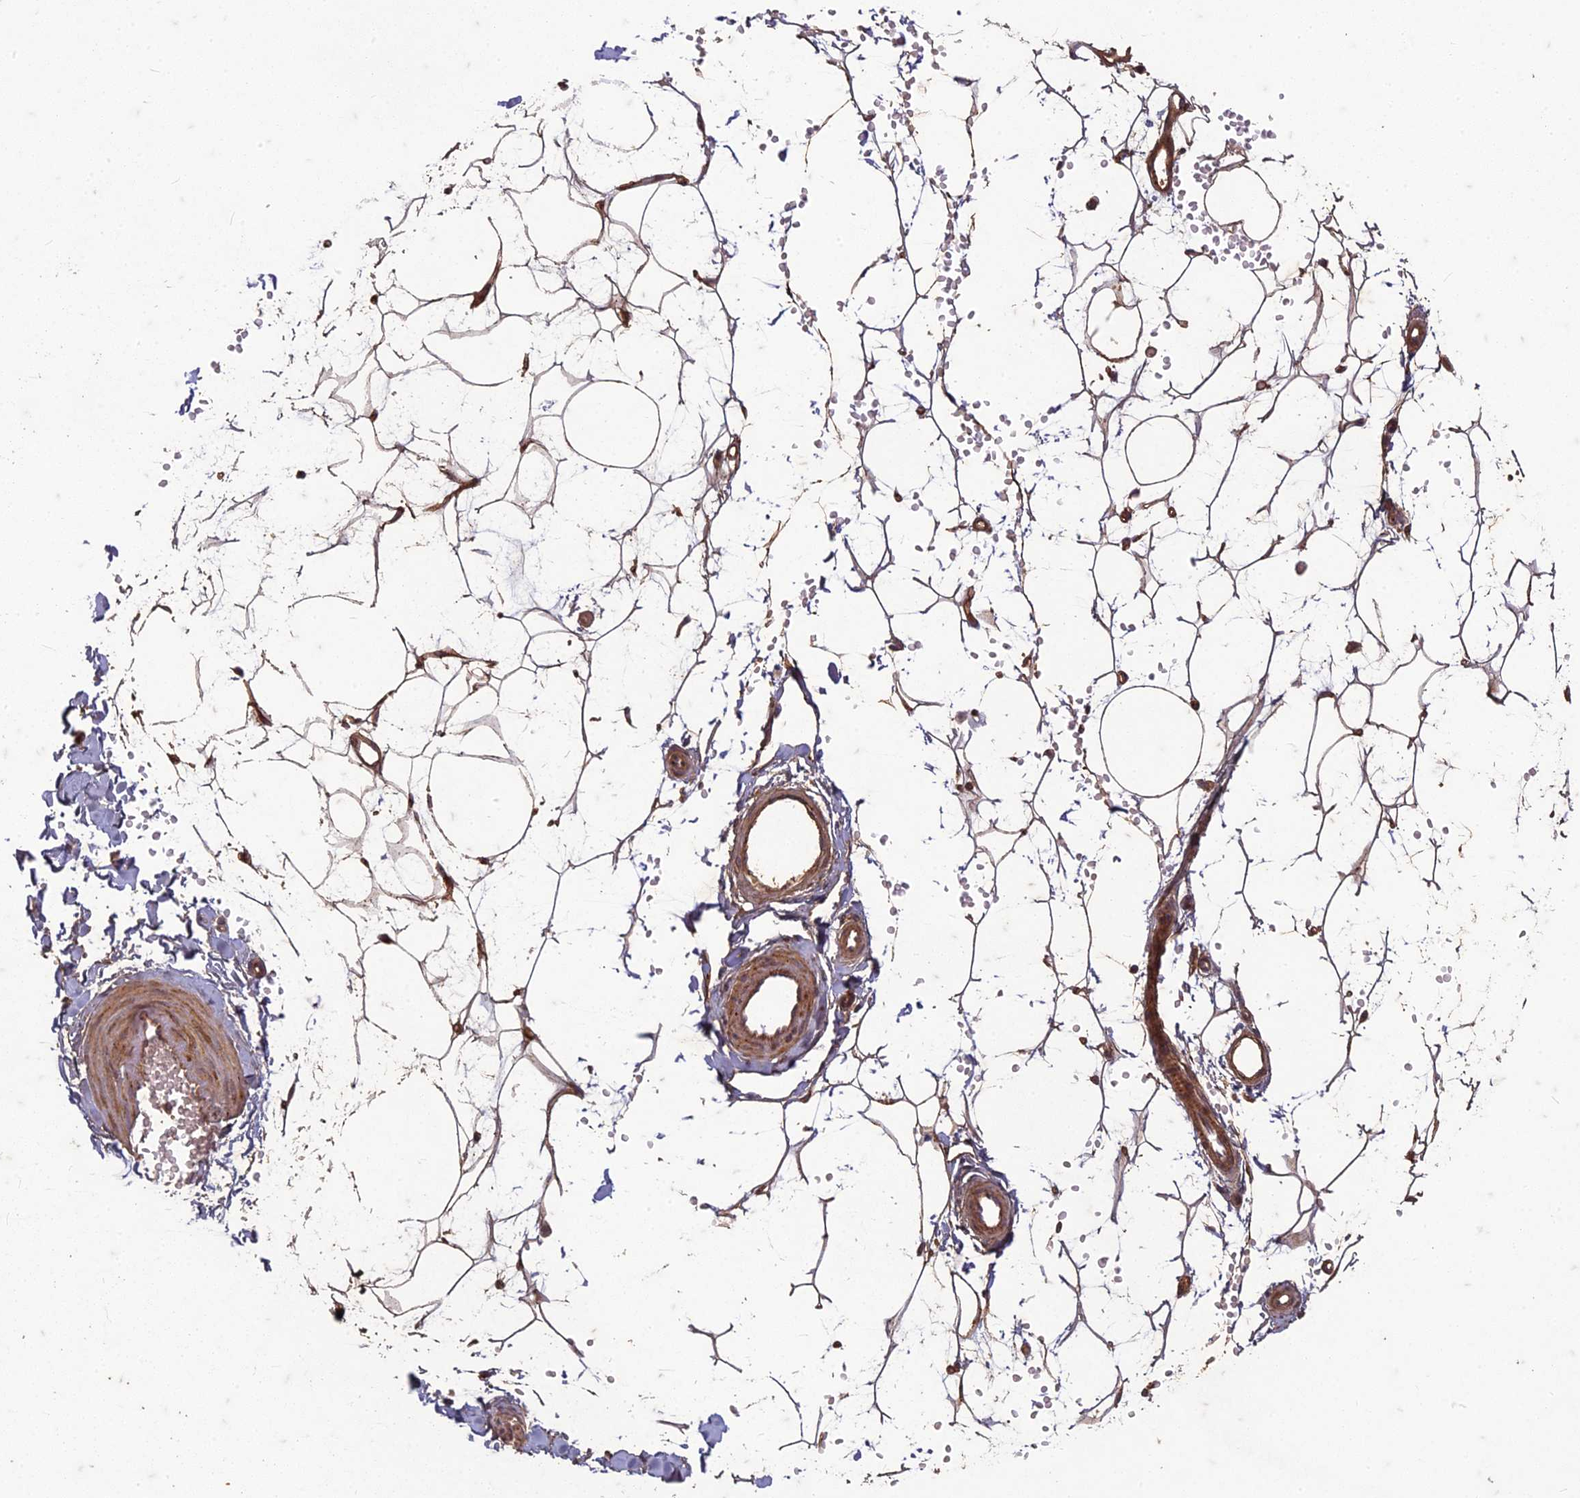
{"staining": {"intensity": "negative", "quantity": "none", "location": "none"}, "tissue": "adipose tissue", "cell_type": "Adipocytes", "image_type": "normal", "snomed": [{"axis": "morphology", "description": "Normal tissue, NOS"}, {"axis": "topography", "description": "Breast"}], "caption": "The micrograph exhibits no staining of adipocytes in unremarkable adipose tissue. Nuclei are stained in blue.", "gene": "TCF25", "patient": {"sex": "female", "age": 23}}